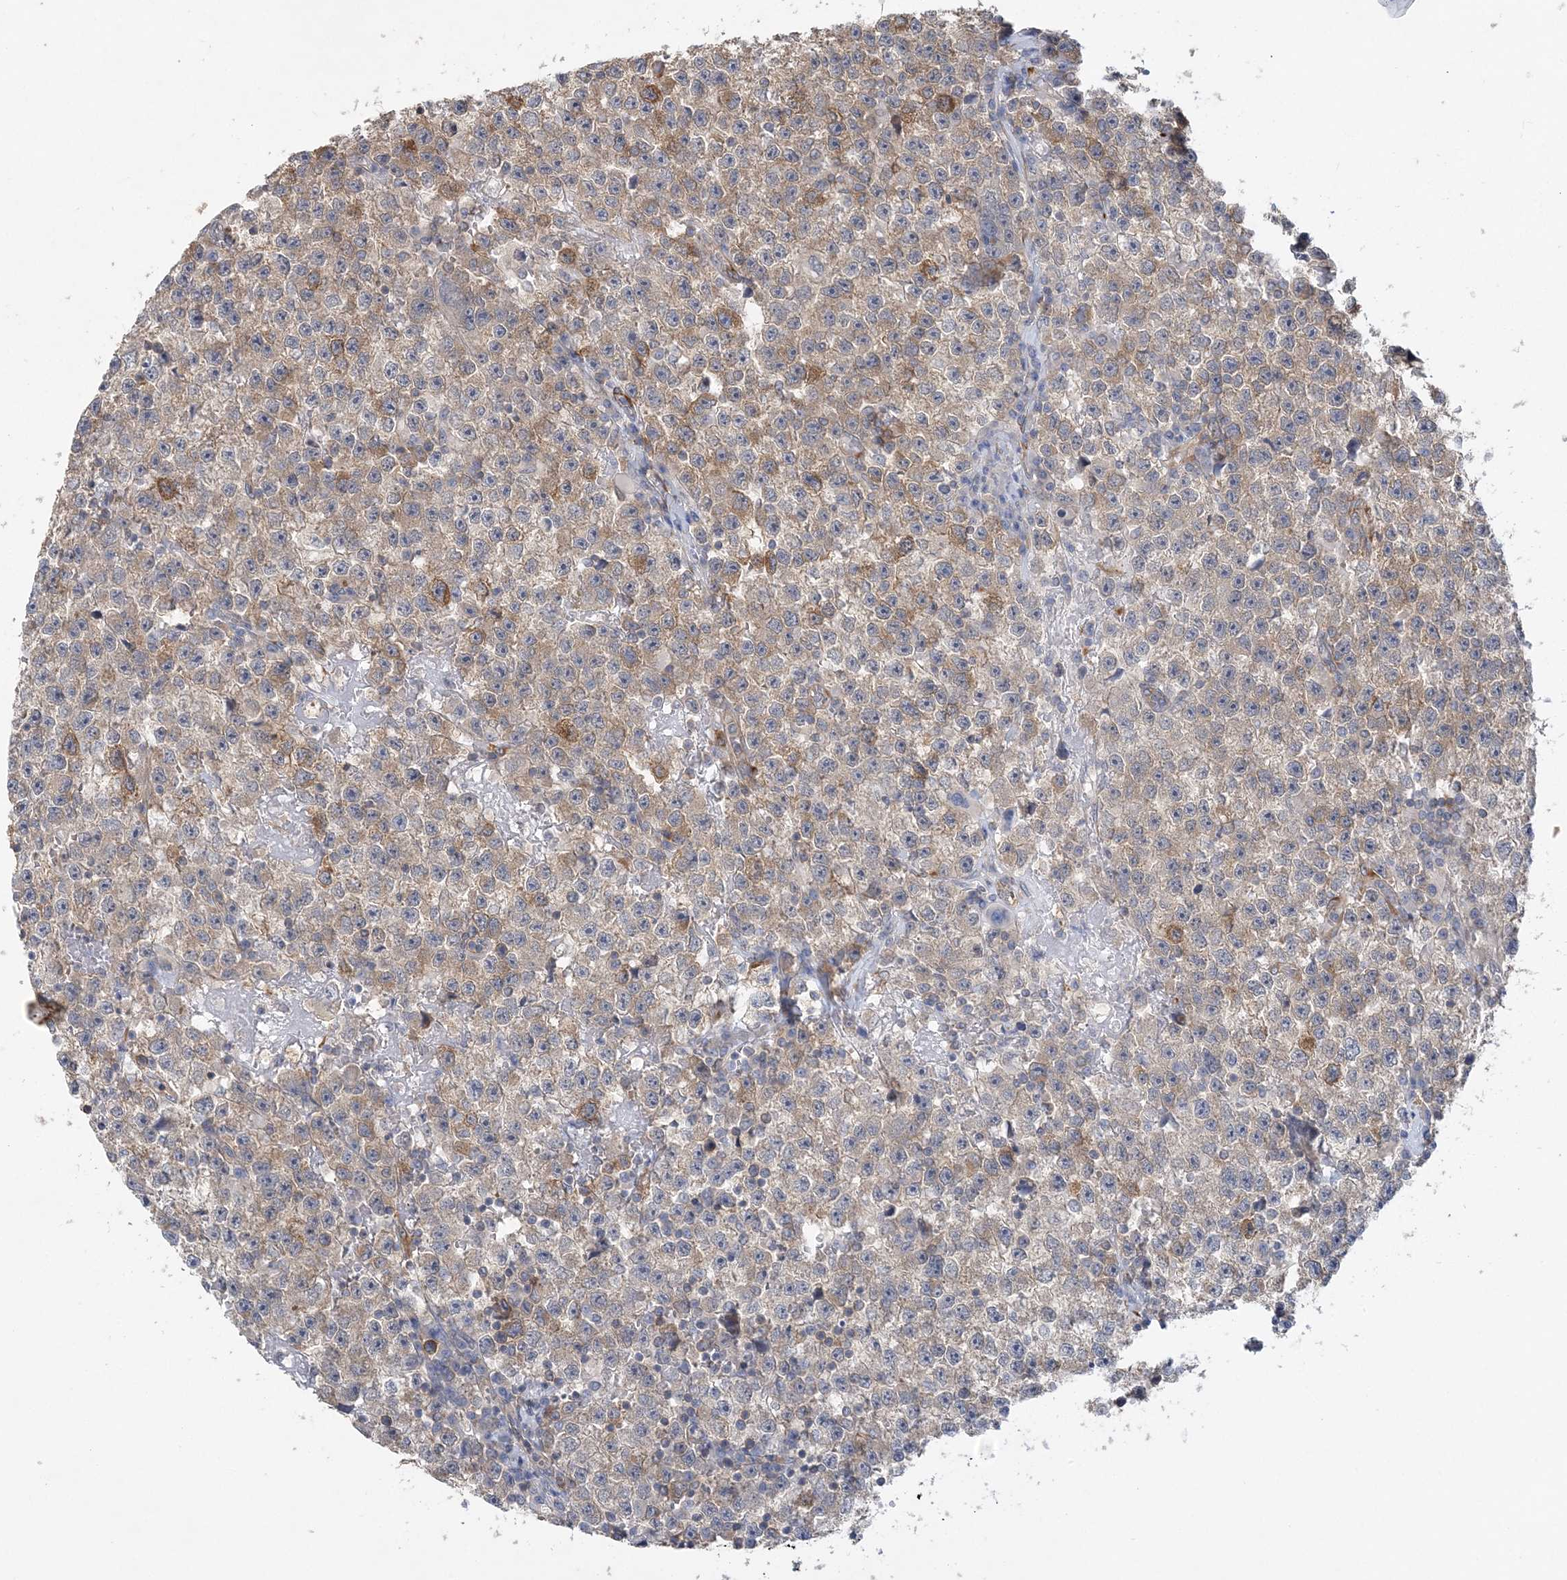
{"staining": {"intensity": "moderate", "quantity": "25%-75%", "location": "cytoplasmic/membranous"}, "tissue": "testis cancer", "cell_type": "Tumor cells", "image_type": "cancer", "snomed": [{"axis": "morphology", "description": "Seminoma, NOS"}, {"axis": "topography", "description": "Testis"}], "caption": "Immunohistochemistry of human testis cancer exhibits medium levels of moderate cytoplasmic/membranous staining in about 25%-75% of tumor cells.", "gene": "MAP4K5", "patient": {"sex": "male", "age": 22}}